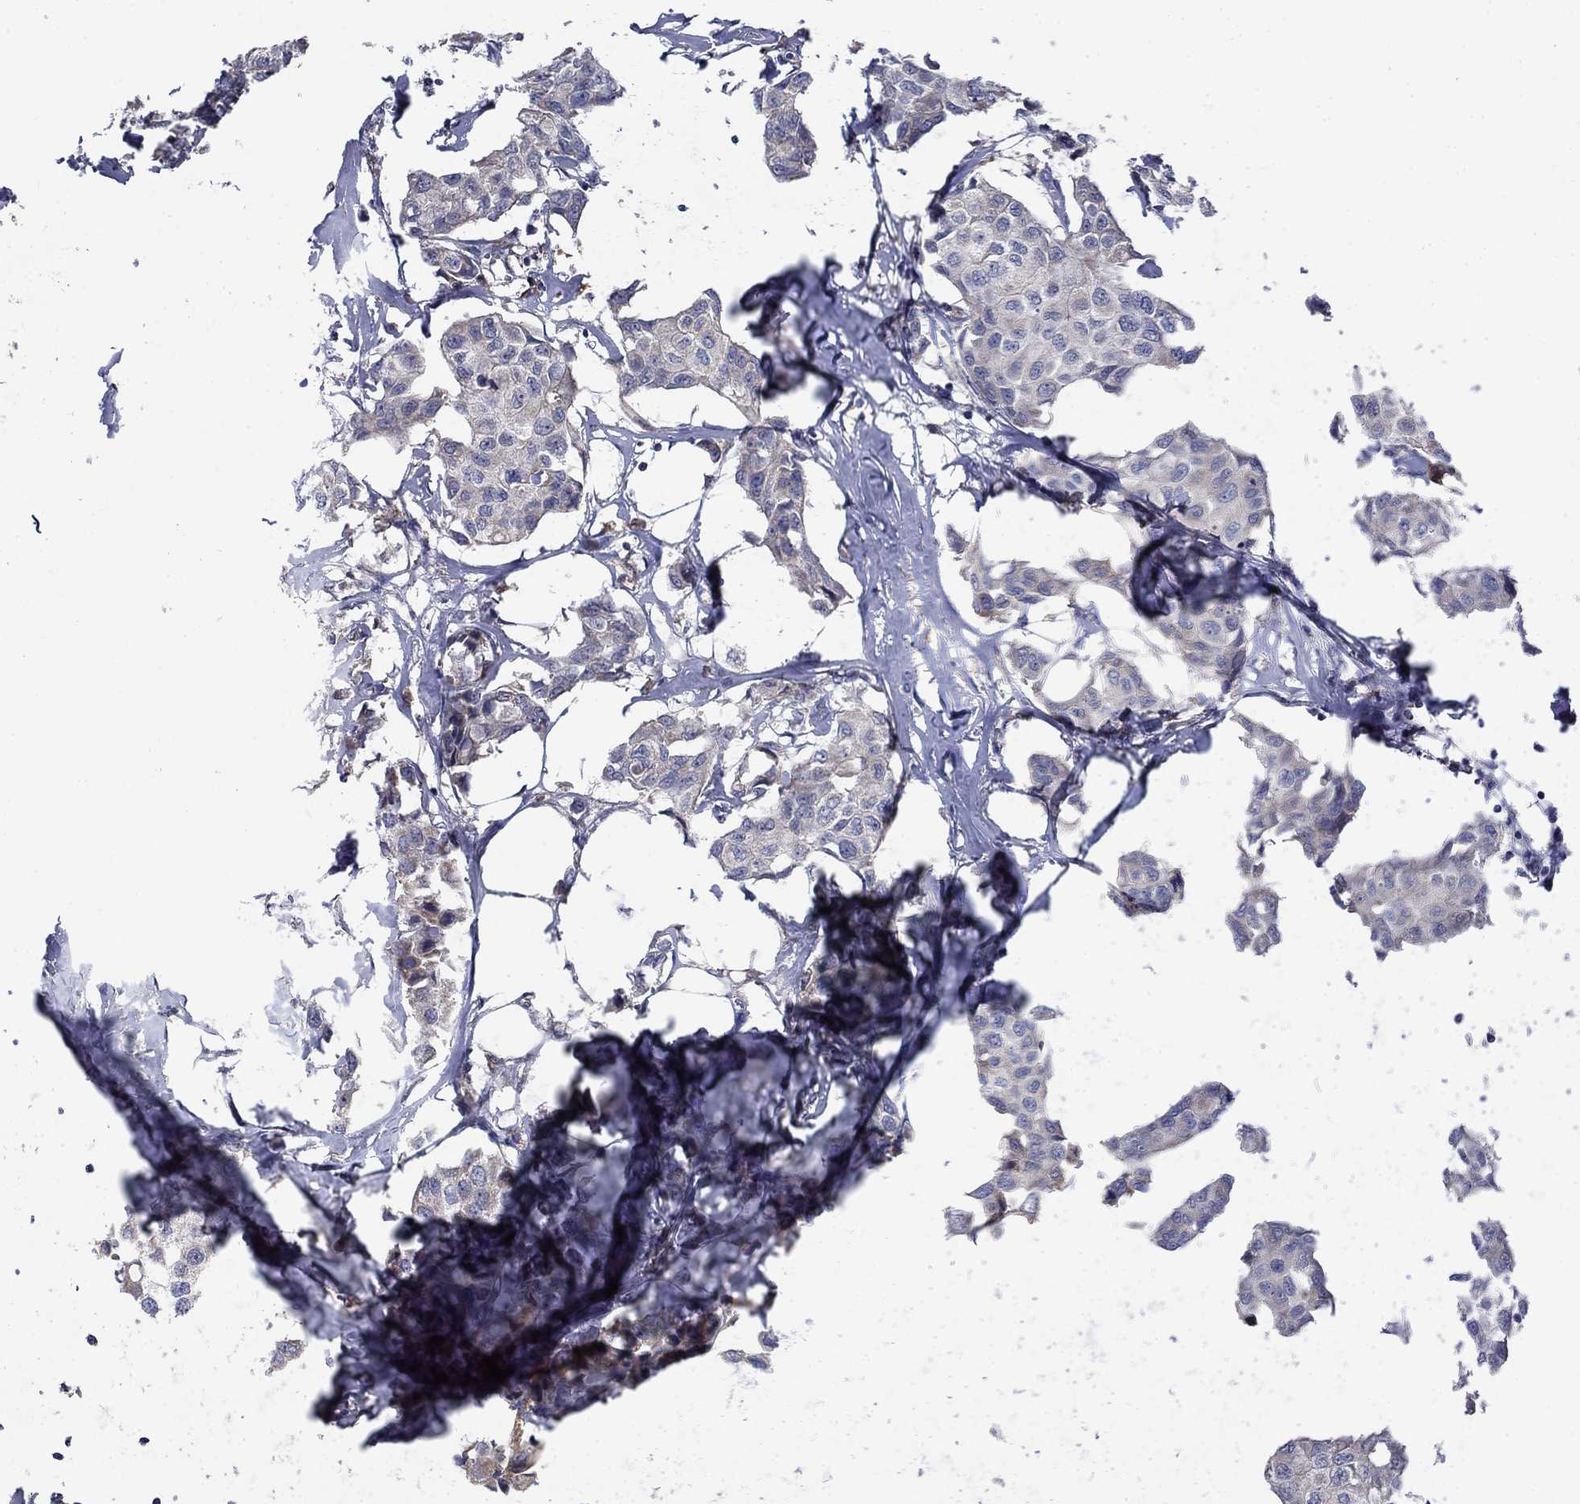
{"staining": {"intensity": "negative", "quantity": "none", "location": "none"}, "tissue": "breast cancer", "cell_type": "Tumor cells", "image_type": "cancer", "snomed": [{"axis": "morphology", "description": "Duct carcinoma"}, {"axis": "topography", "description": "Breast"}], "caption": "High power microscopy photomicrograph of an immunohistochemistry (IHC) micrograph of invasive ductal carcinoma (breast), revealing no significant positivity in tumor cells.", "gene": "RNF19B", "patient": {"sex": "female", "age": 80}}